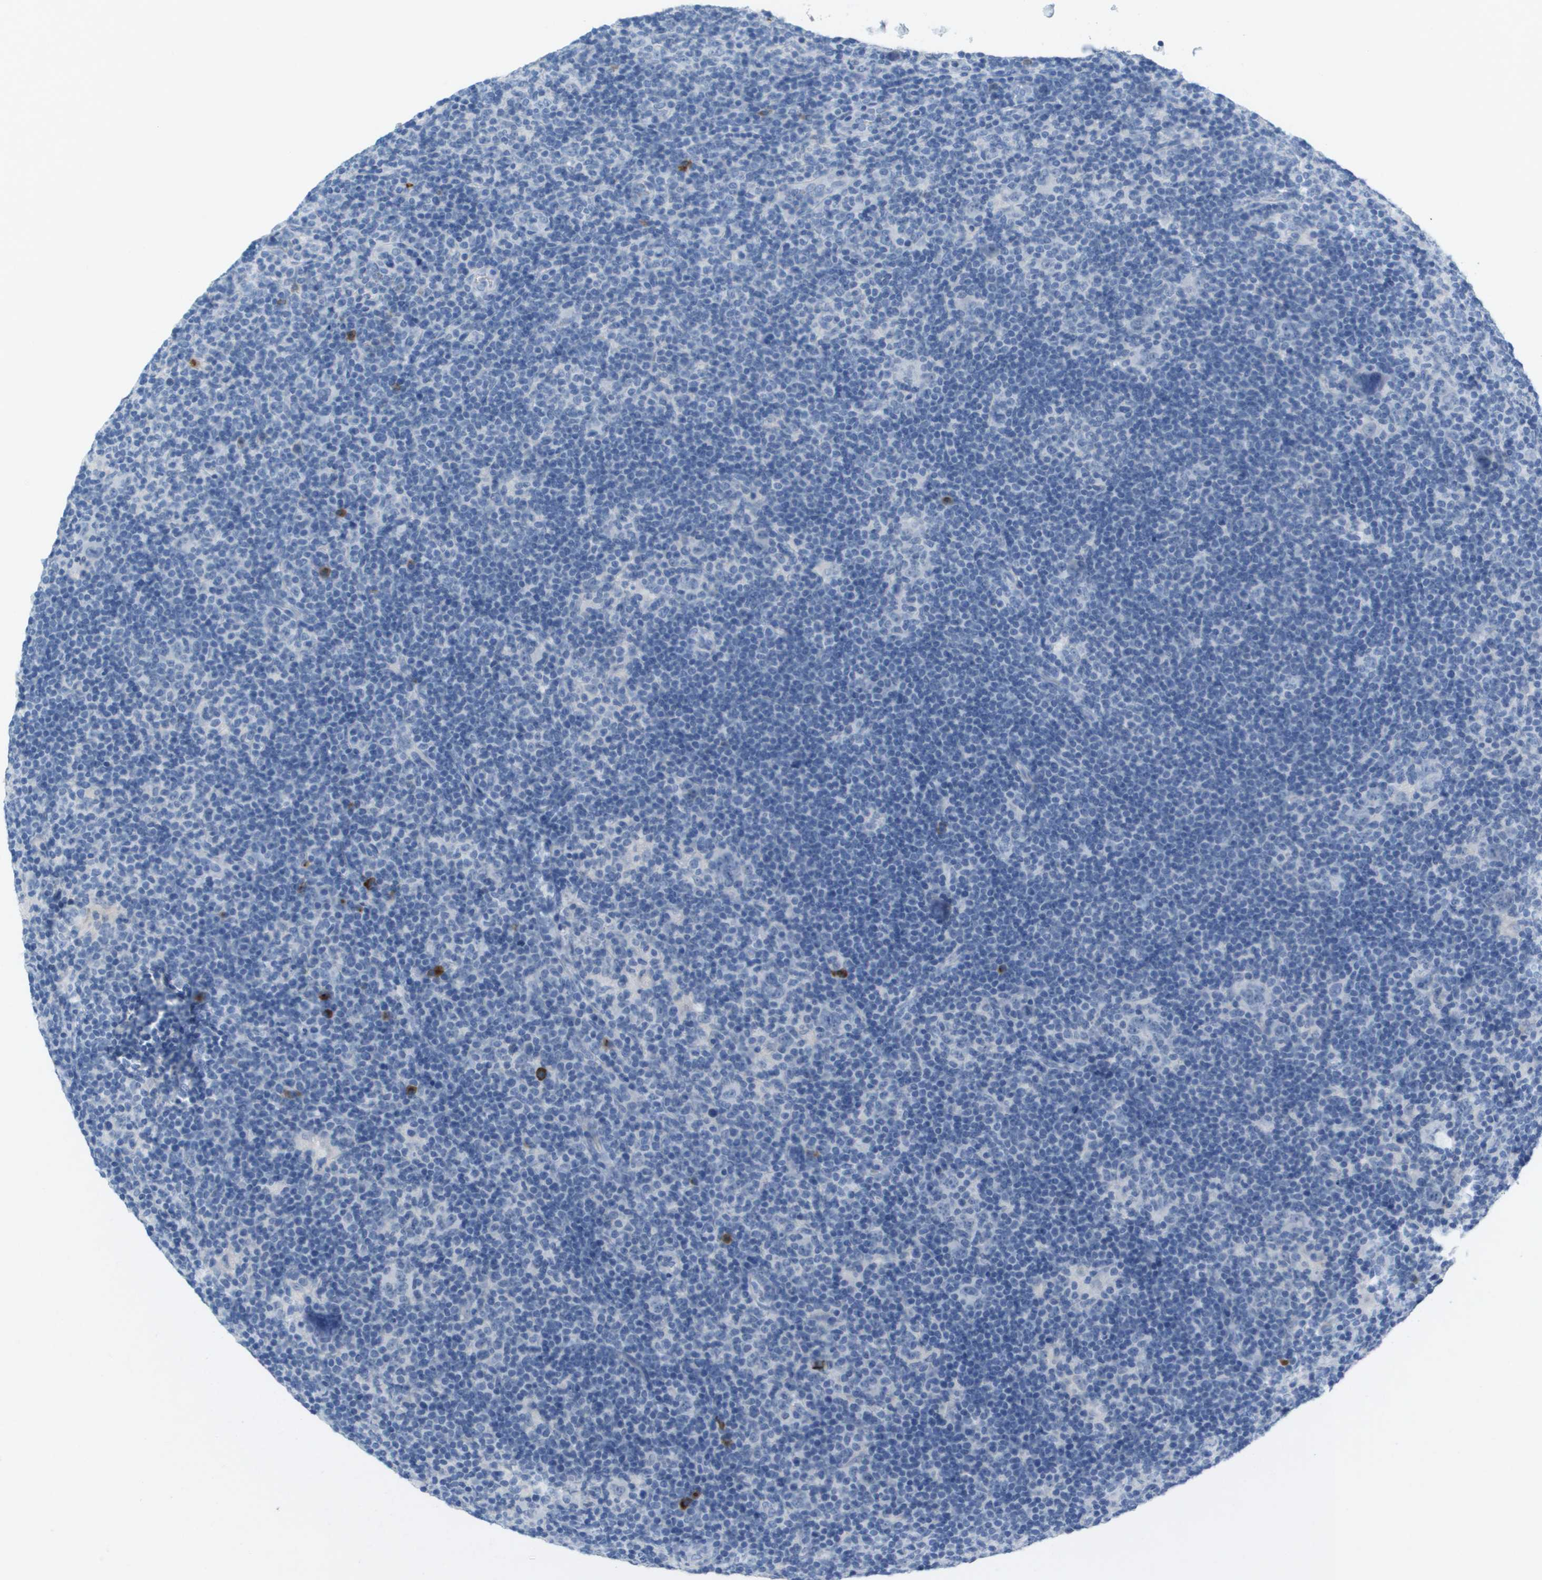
{"staining": {"intensity": "negative", "quantity": "none", "location": "none"}, "tissue": "lymphoma", "cell_type": "Tumor cells", "image_type": "cancer", "snomed": [{"axis": "morphology", "description": "Hodgkin's disease, NOS"}, {"axis": "topography", "description": "Lymph node"}], "caption": "Tumor cells are negative for brown protein staining in lymphoma.", "gene": "GPR18", "patient": {"sex": "female", "age": 57}}